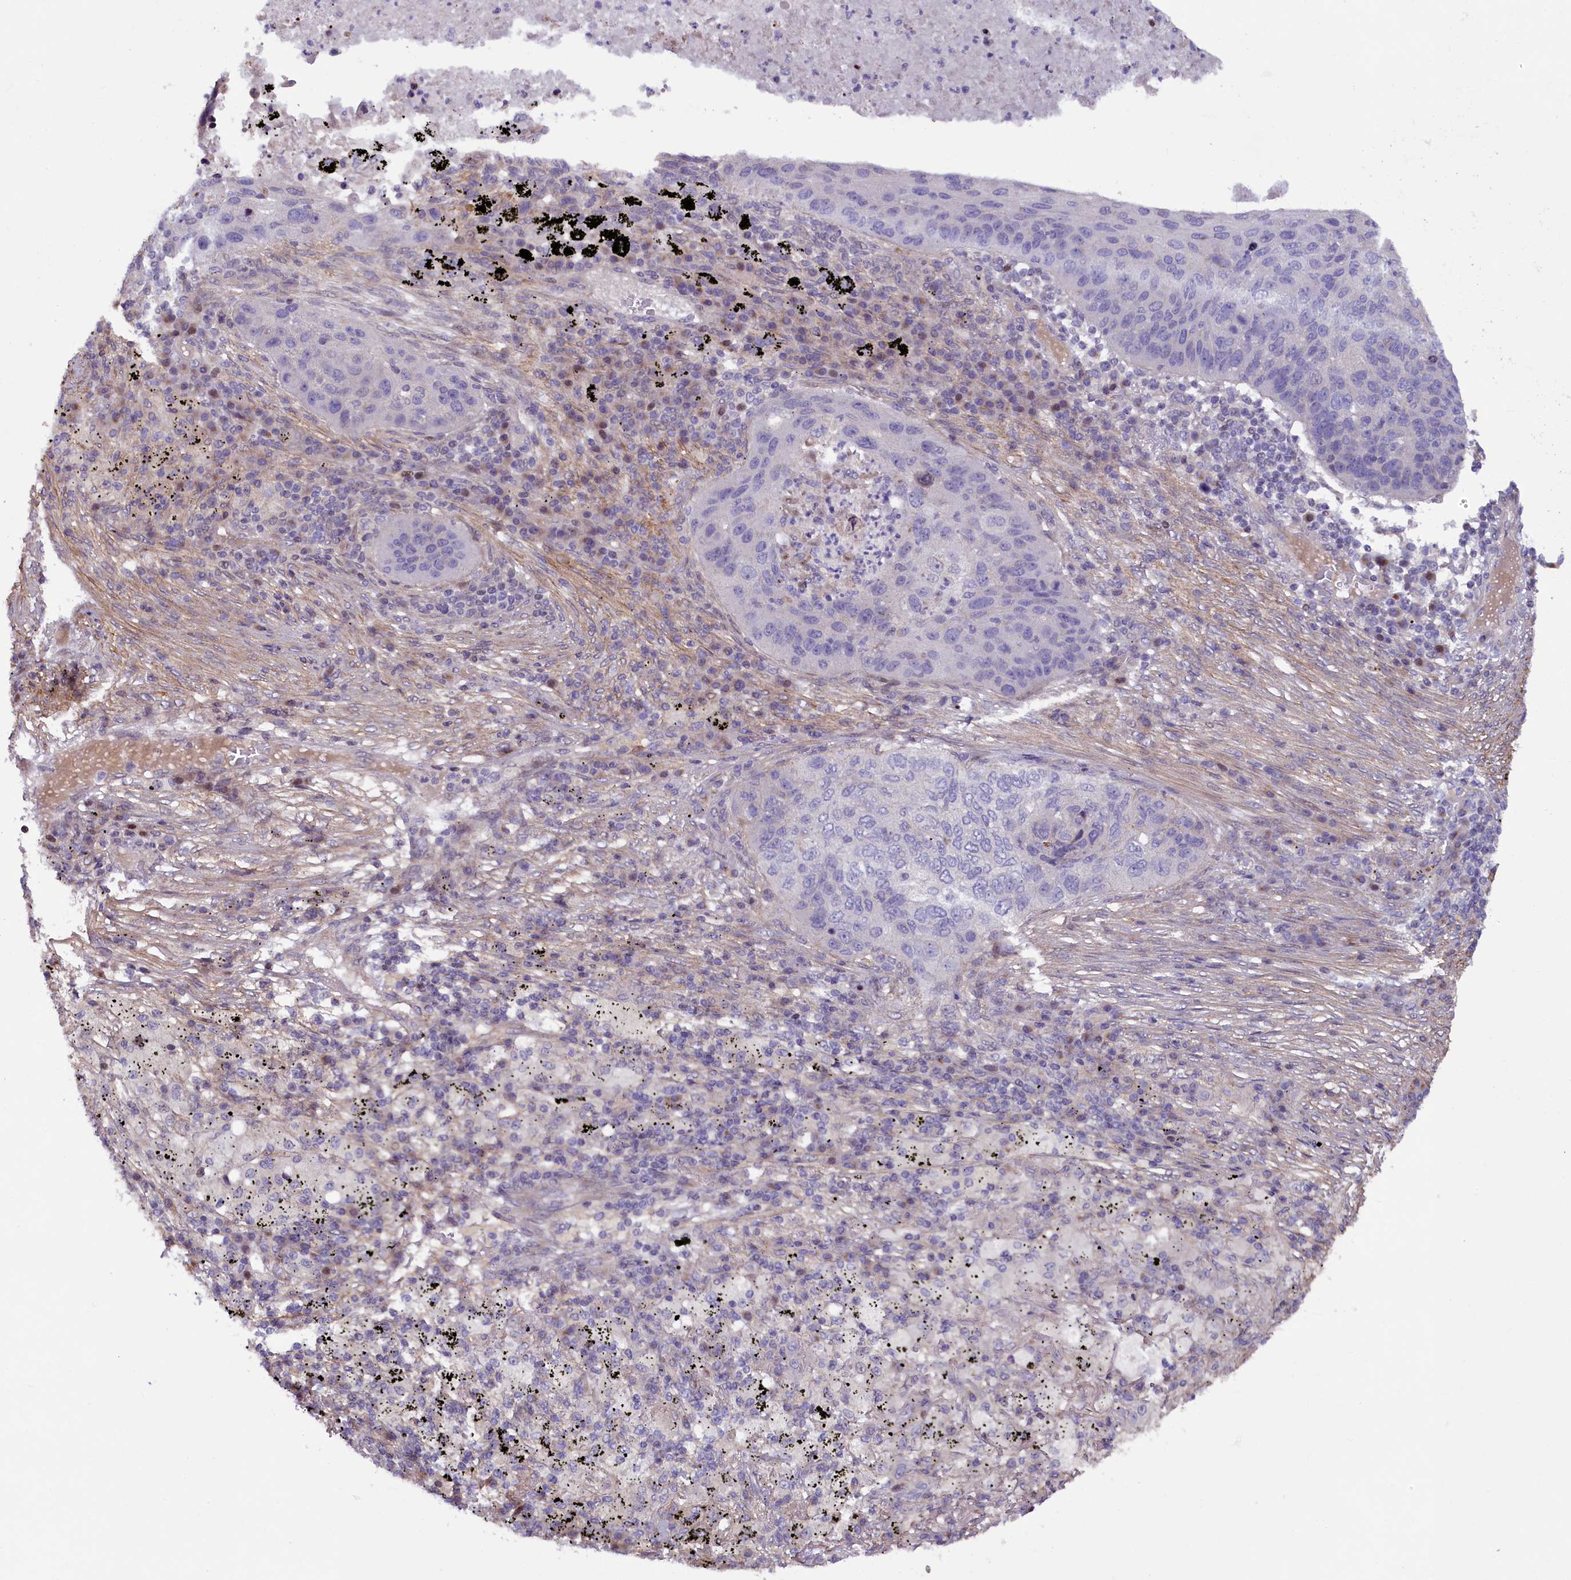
{"staining": {"intensity": "negative", "quantity": "none", "location": "none"}, "tissue": "lung cancer", "cell_type": "Tumor cells", "image_type": "cancer", "snomed": [{"axis": "morphology", "description": "Squamous cell carcinoma, NOS"}, {"axis": "topography", "description": "Lung"}], "caption": "IHC of lung cancer (squamous cell carcinoma) exhibits no positivity in tumor cells.", "gene": "MAN2C1", "patient": {"sex": "female", "age": 63}}